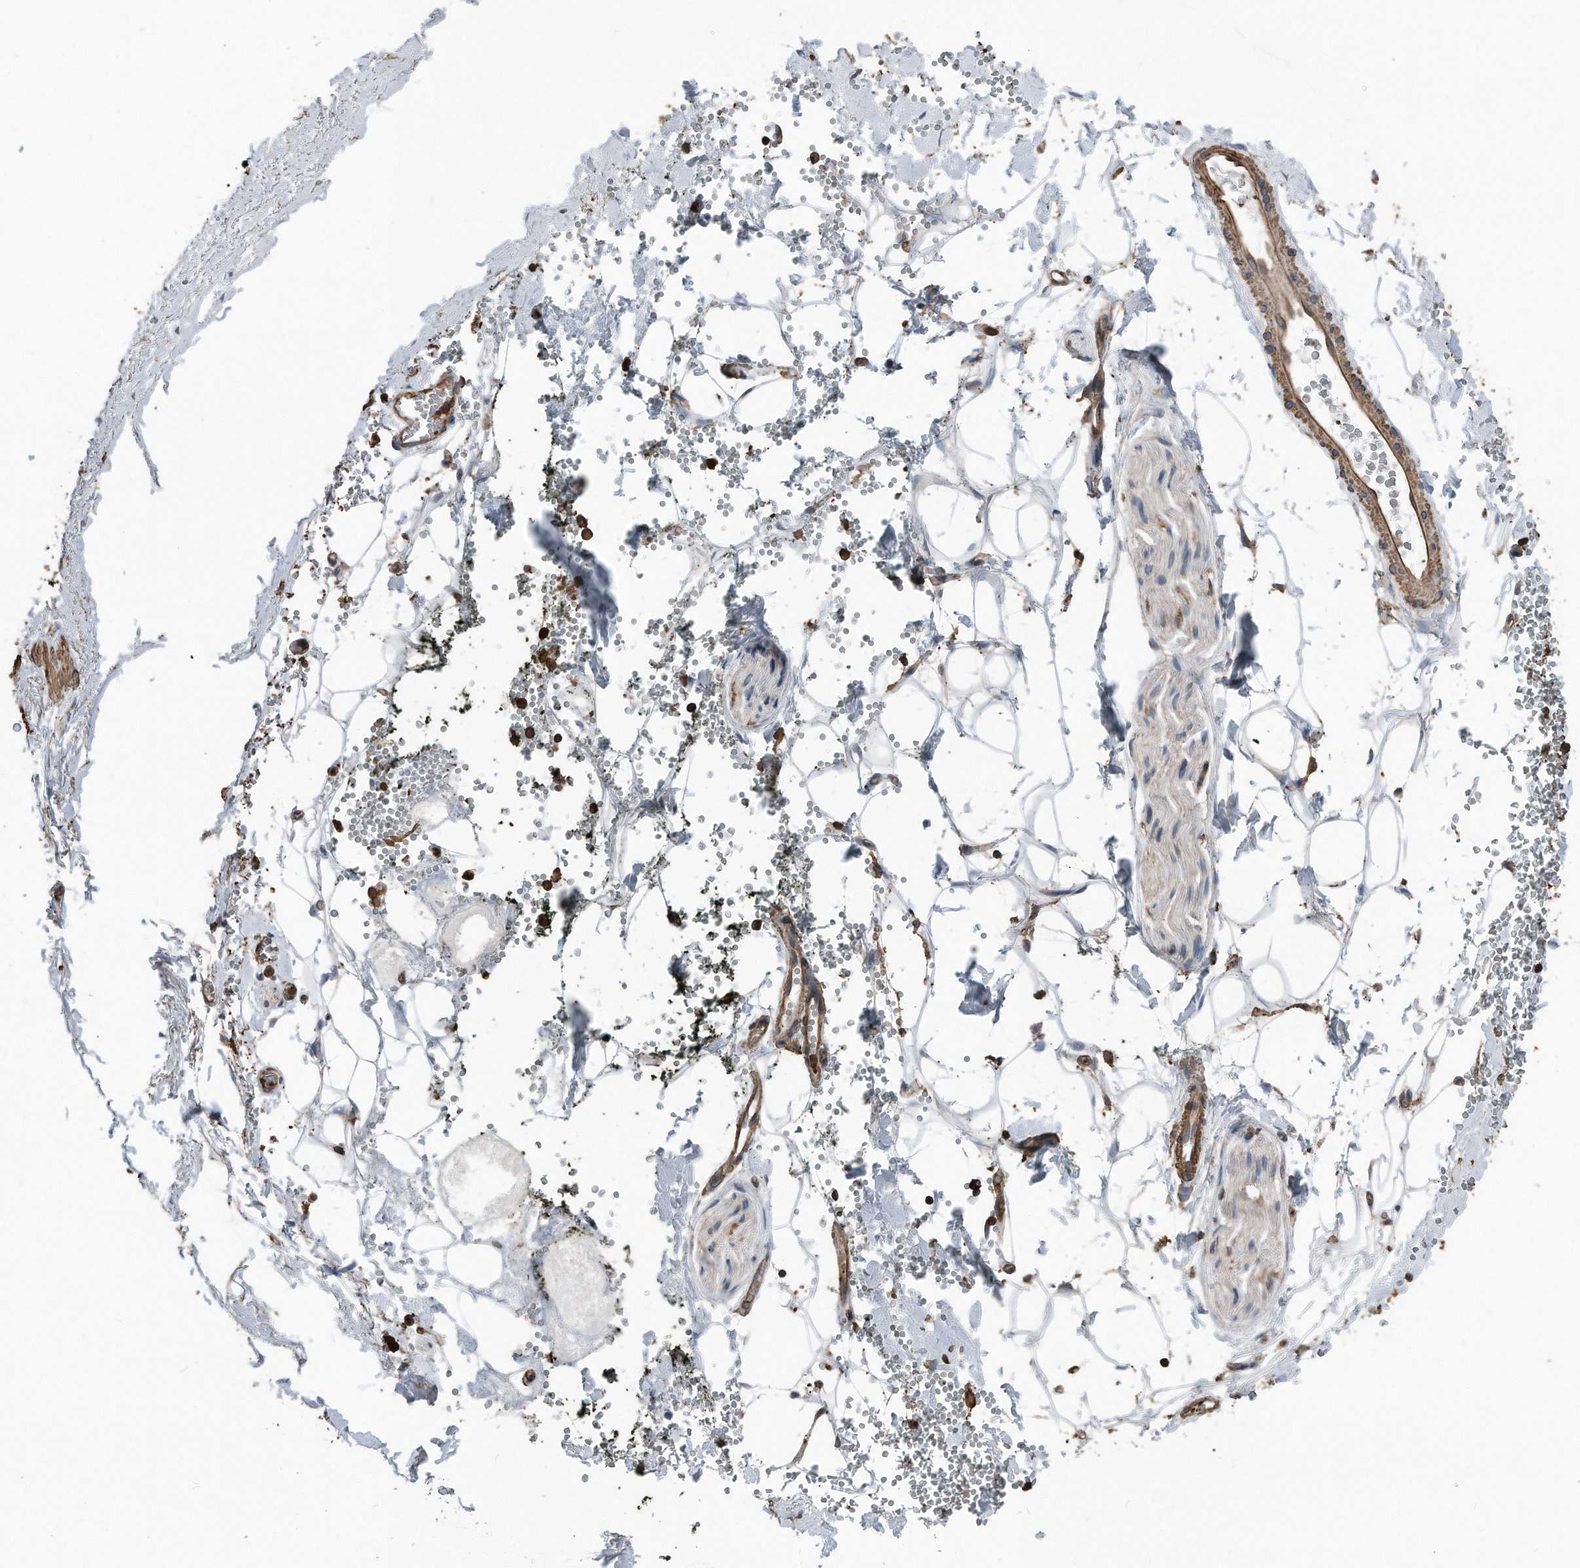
{"staining": {"intensity": "negative", "quantity": "none", "location": "none"}, "tissue": "adipose tissue", "cell_type": "Adipocytes", "image_type": "normal", "snomed": [{"axis": "morphology", "description": "Normal tissue, NOS"}, {"axis": "morphology", "description": "Adenocarcinoma, NOS"}, {"axis": "topography", "description": "Pancreas"}, {"axis": "topography", "description": "Peripheral nerve tissue"}], "caption": "Immunohistochemical staining of unremarkable adipose tissue demonstrates no significant staining in adipocytes. Brightfield microscopy of immunohistochemistry (IHC) stained with DAB (3,3'-diaminobenzidine) (brown) and hematoxylin (blue), captured at high magnification.", "gene": "RSPO3", "patient": {"sex": "male", "age": 59}}